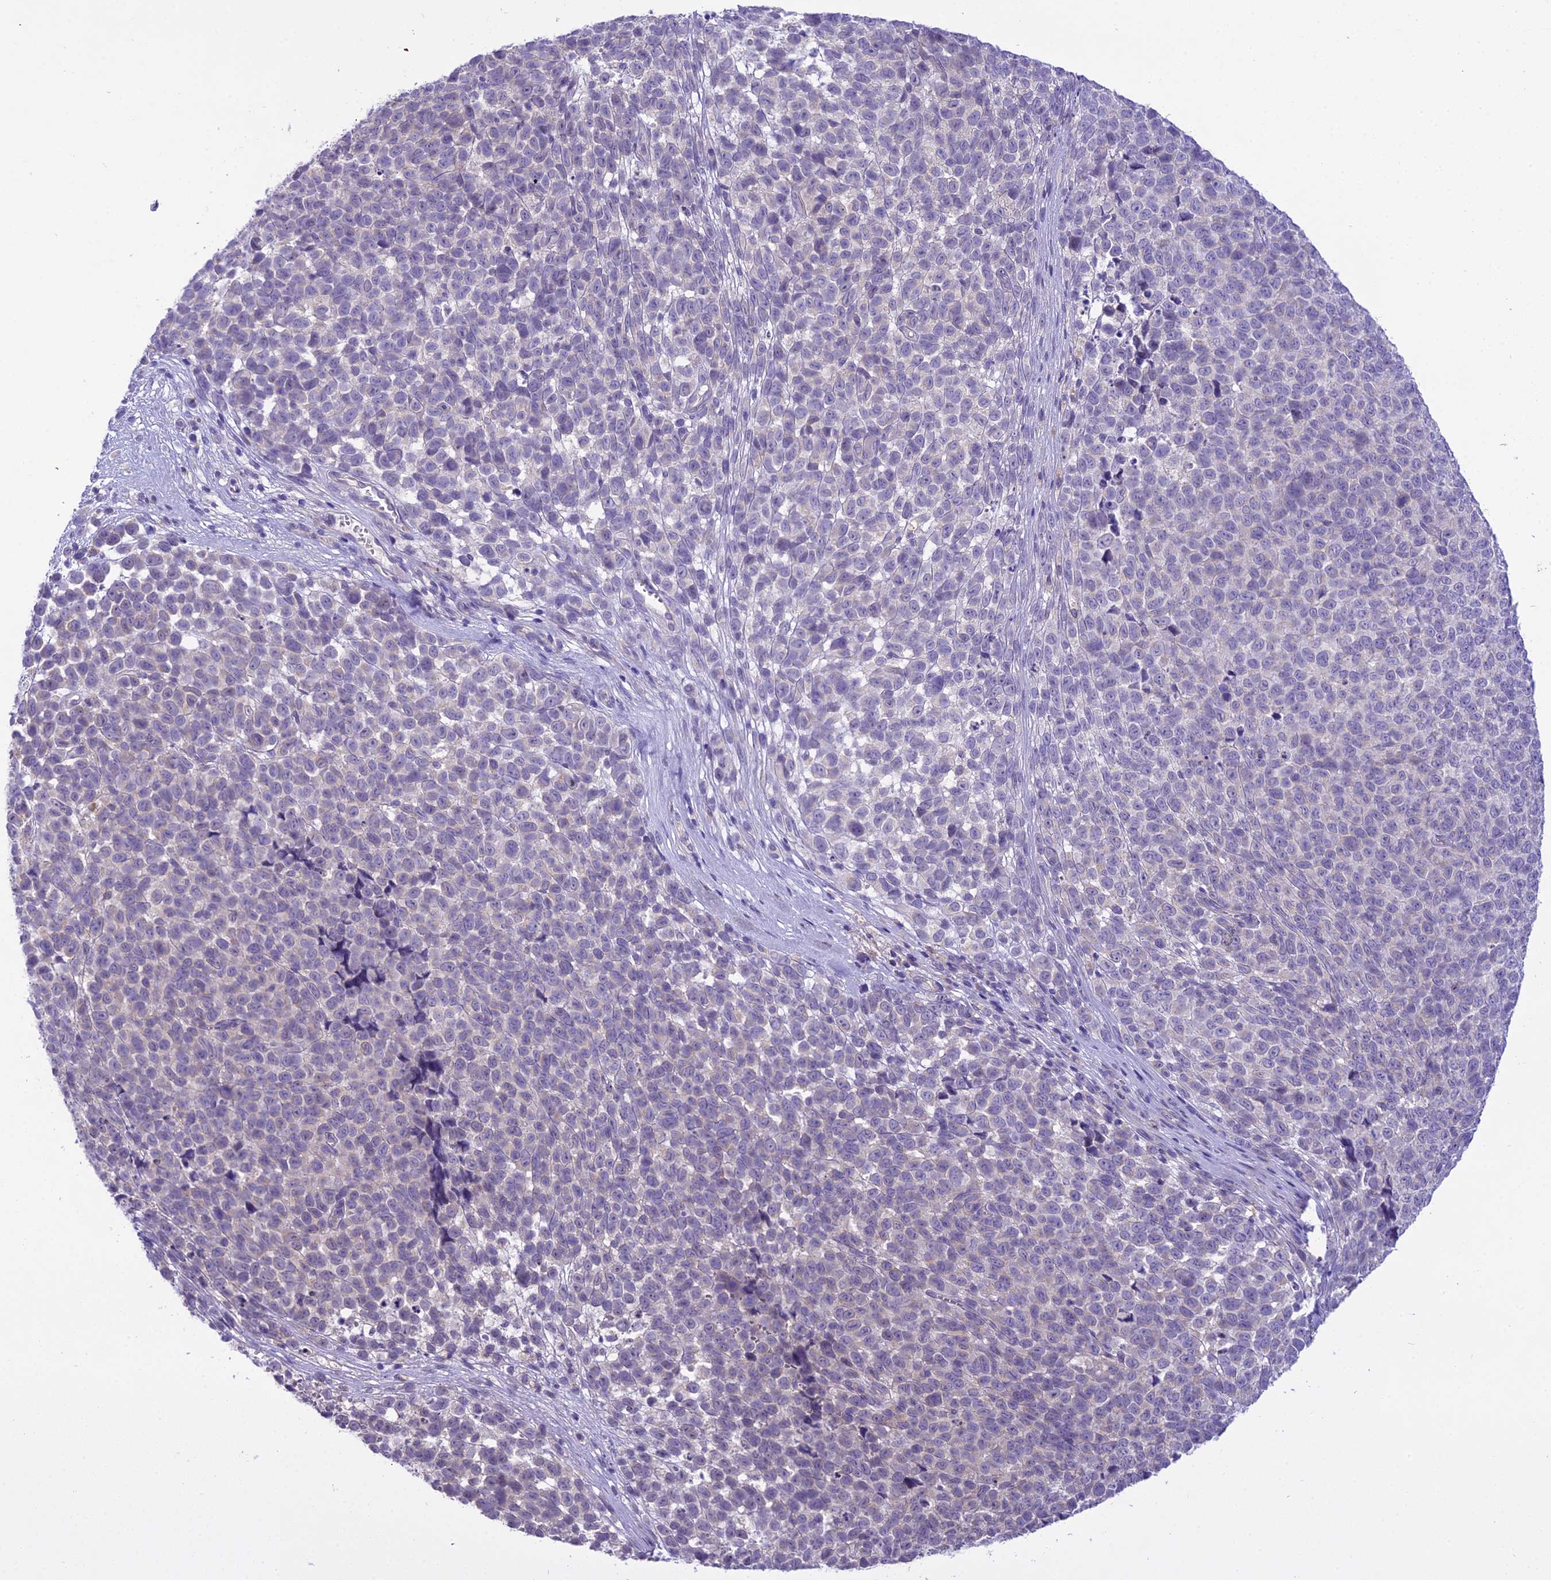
{"staining": {"intensity": "negative", "quantity": "none", "location": "none"}, "tissue": "melanoma", "cell_type": "Tumor cells", "image_type": "cancer", "snomed": [{"axis": "morphology", "description": "Malignant melanoma, NOS"}, {"axis": "topography", "description": "Nose, NOS"}], "caption": "Human malignant melanoma stained for a protein using immunohistochemistry (IHC) reveals no positivity in tumor cells.", "gene": "SCRT1", "patient": {"sex": "female", "age": 48}}